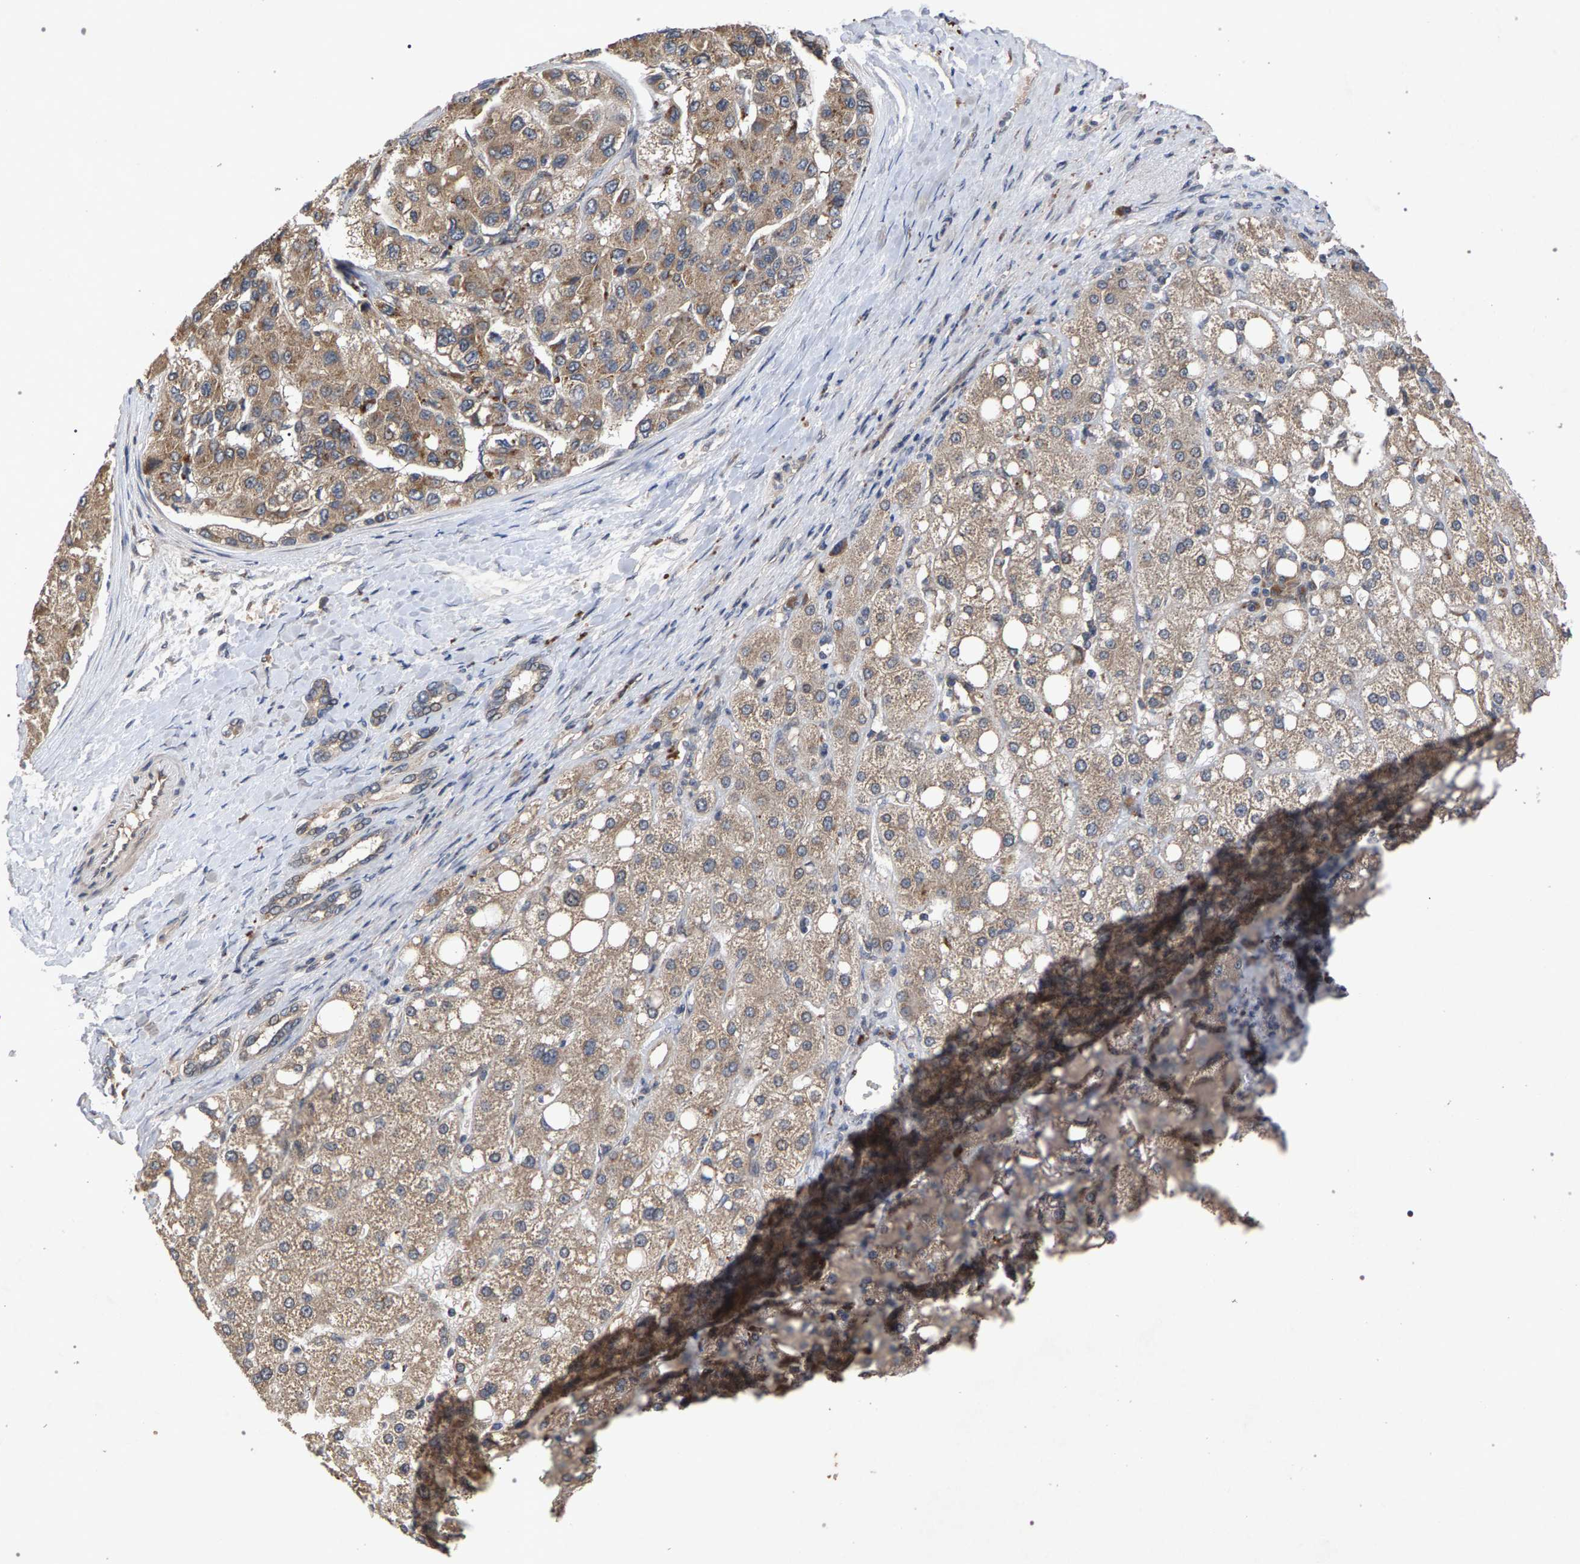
{"staining": {"intensity": "weak", "quantity": ">75%", "location": "cytoplasmic/membranous"}, "tissue": "liver cancer", "cell_type": "Tumor cells", "image_type": "cancer", "snomed": [{"axis": "morphology", "description": "Carcinoma, Hepatocellular, NOS"}, {"axis": "topography", "description": "Liver"}], "caption": "Weak cytoplasmic/membranous expression is seen in about >75% of tumor cells in liver cancer (hepatocellular carcinoma). The staining was performed using DAB to visualize the protein expression in brown, while the nuclei were stained in blue with hematoxylin (Magnification: 20x).", "gene": "SLC4A4", "patient": {"sex": "male", "age": 80}}